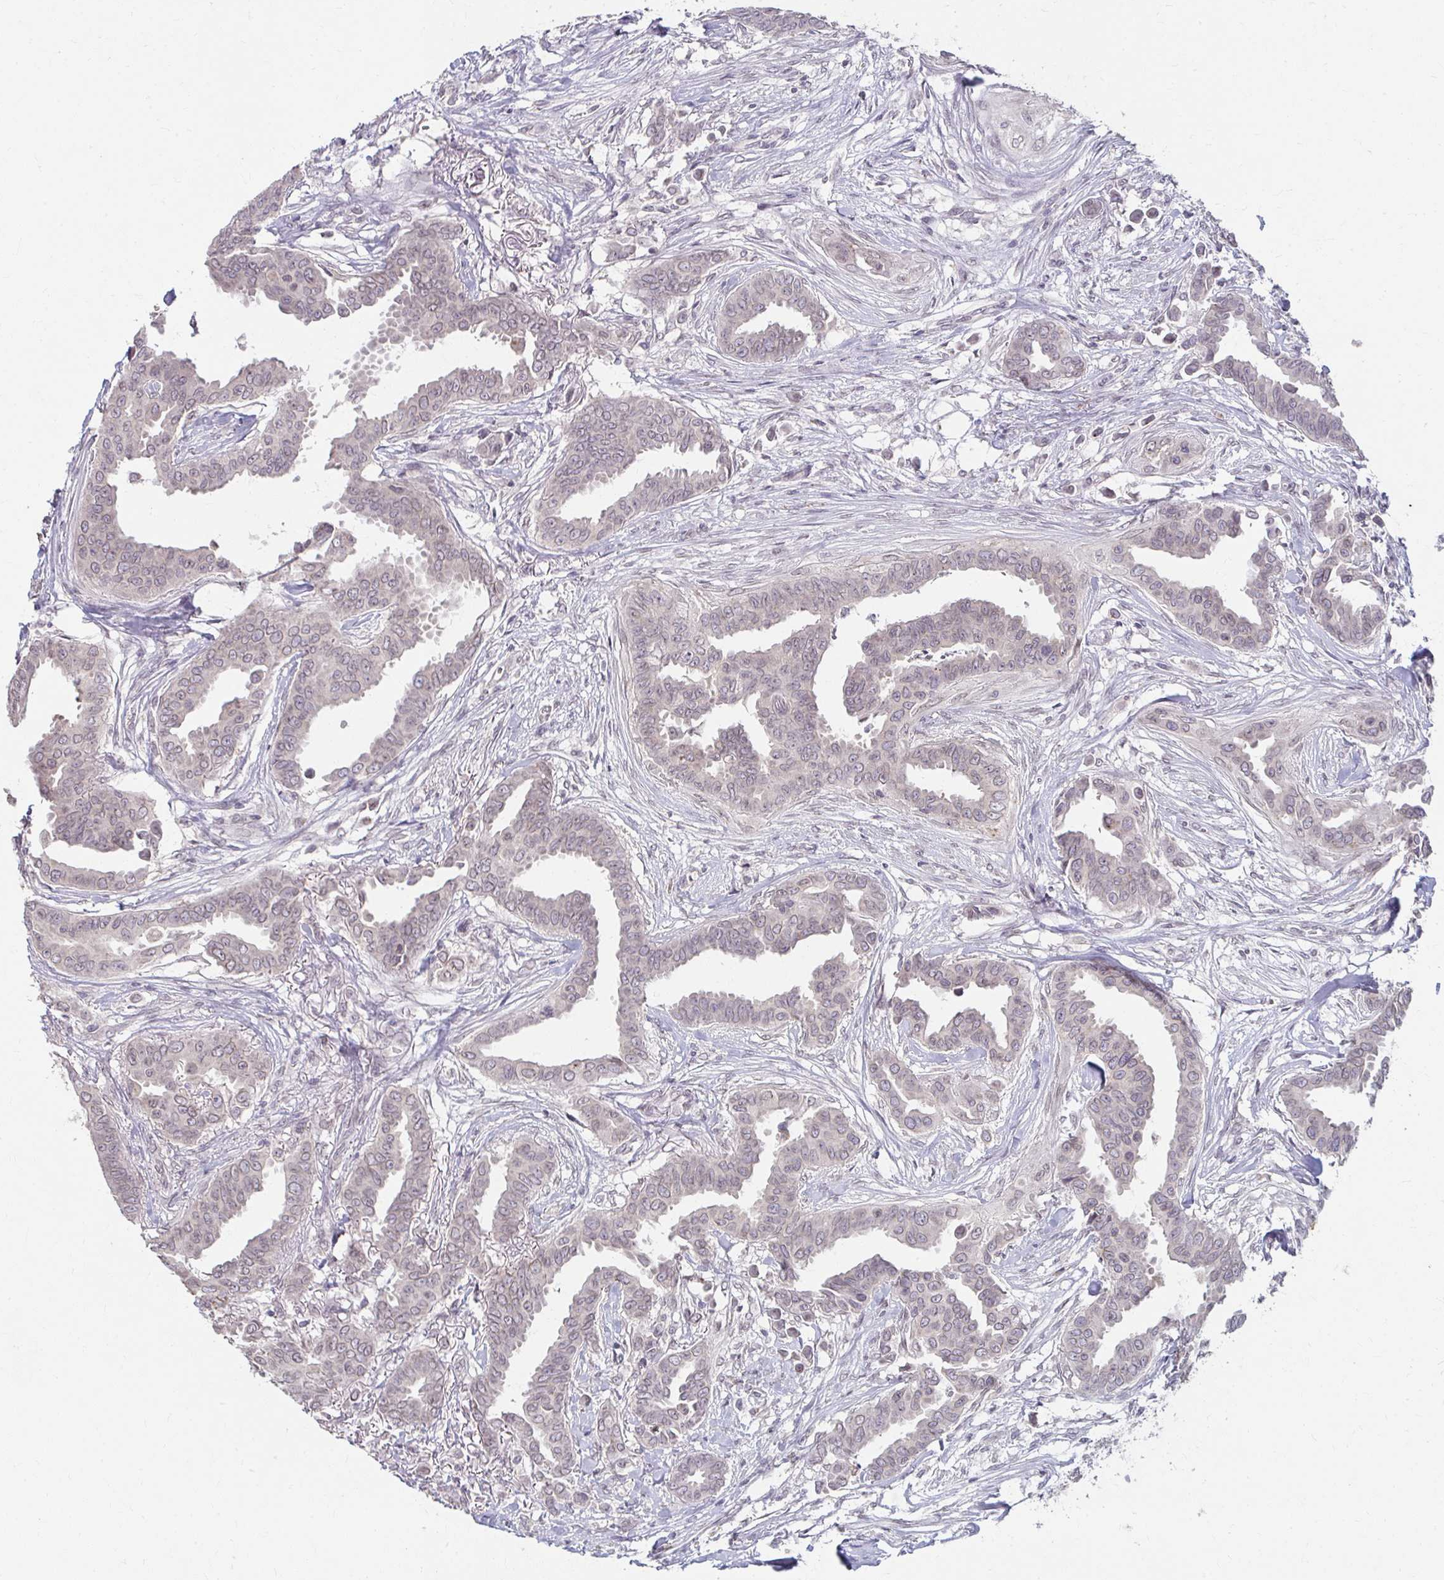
{"staining": {"intensity": "weak", "quantity": "<25%", "location": "cytoplasmic/membranous"}, "tissue": "breast cancer", "cell_type": "Tumor cells", "image_type": "cancer", "snomed": [{"axis": "morphology", "description": "Duct carcinoma"}, {"axis": "topography", "description": "Breast"}], "caption": "The image displays no staining of tumor cells in breast cancer (invasive ductal carcinoma).", "gene": "NUP133", "patient": {"sex": "female", "age": 45}}